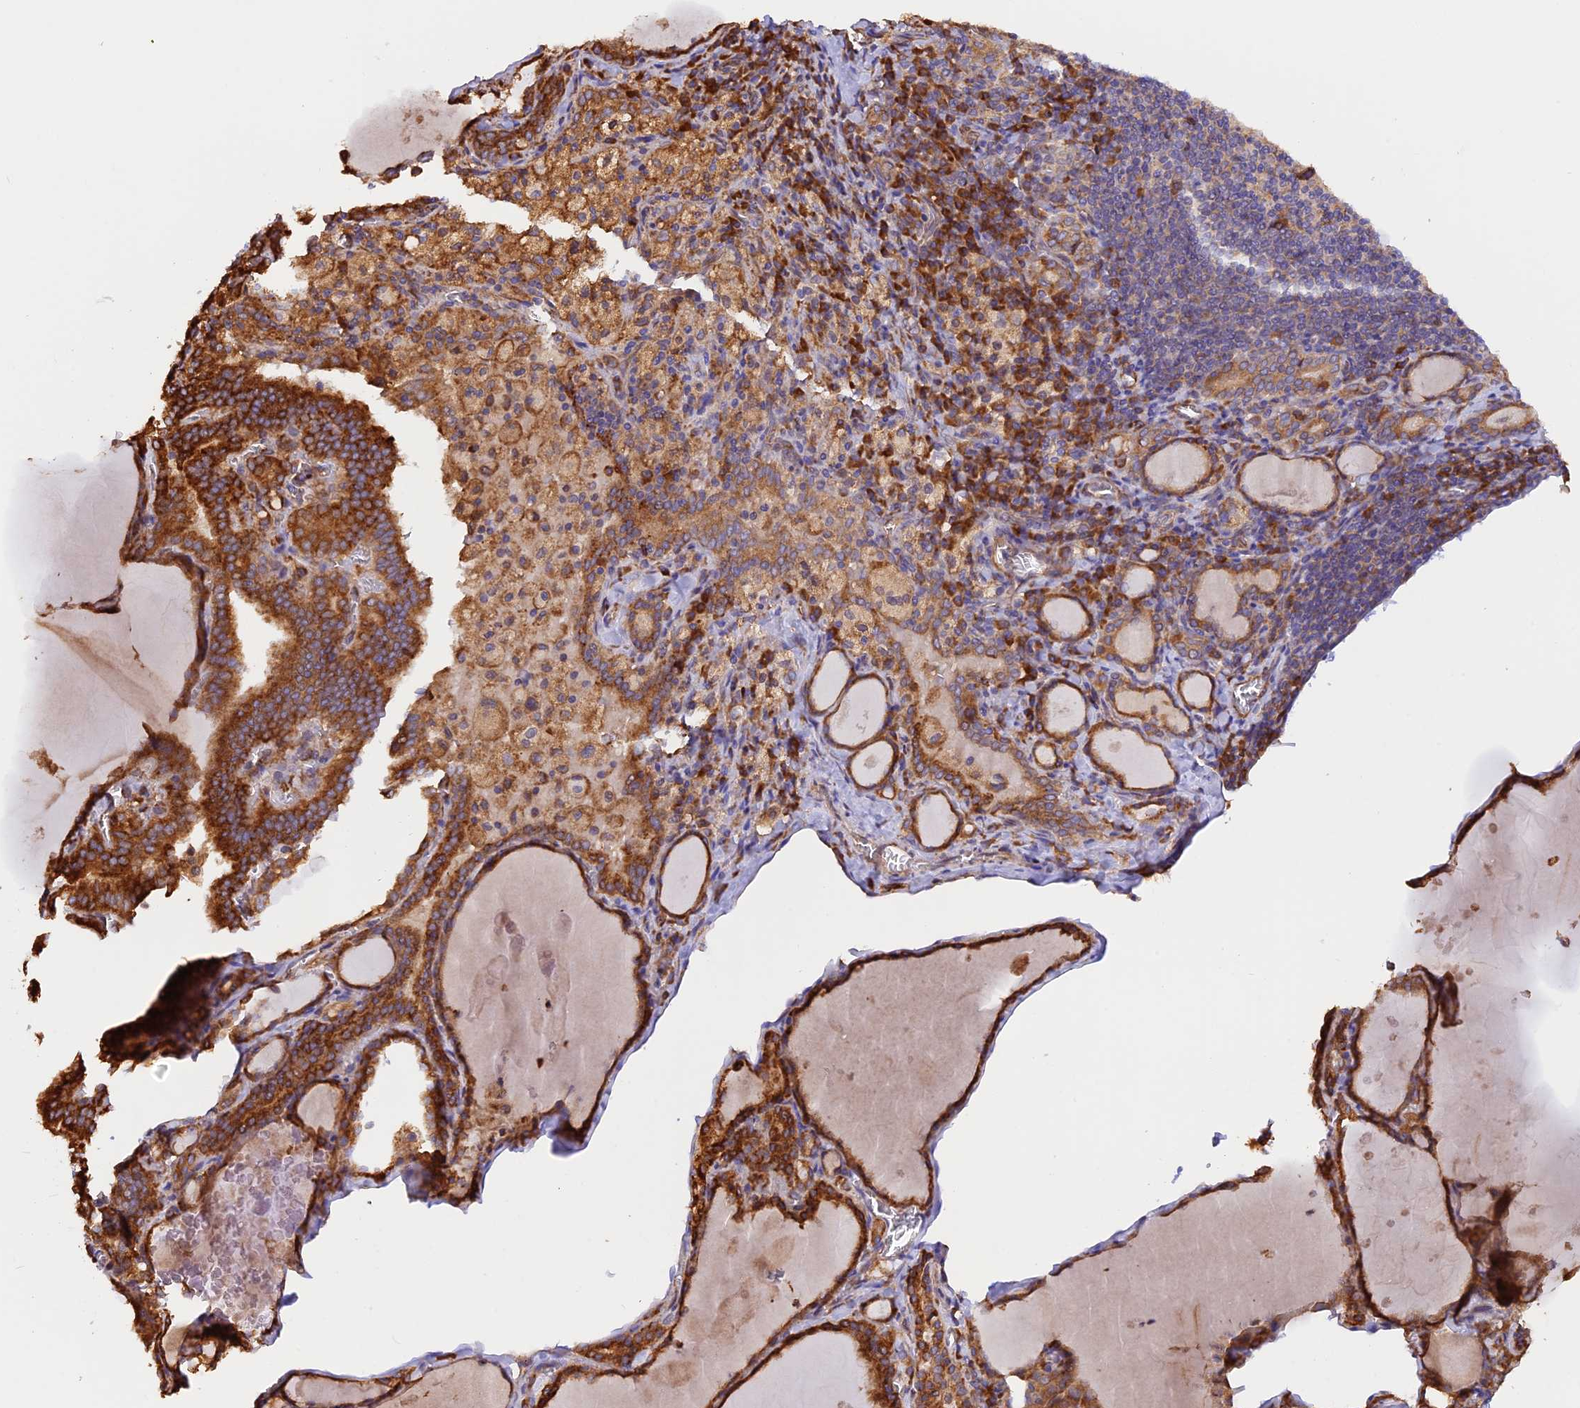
{"staining": {"intensity": "strong", "quantity": ">75%", "location": "cytoplasmic/membranous"}, "tissue": "thyroid gland", "cell_type": "Glandular cells", "image_type": "normal", "snomed": [{"axis": "morphology", "description": "Normal tissue, NOS"}, {"axis": "topography", "description": "Thyroid gland"}], "caption": "IHC micrograph of normal human thyroid gland stained for a protein (brown), which exhibits high levels of strong cytoplasmic/membranous expression in approximately >75% of glandular cells.", "gene": "RPL5", "patient": {"sex": "male", "age": 56}}